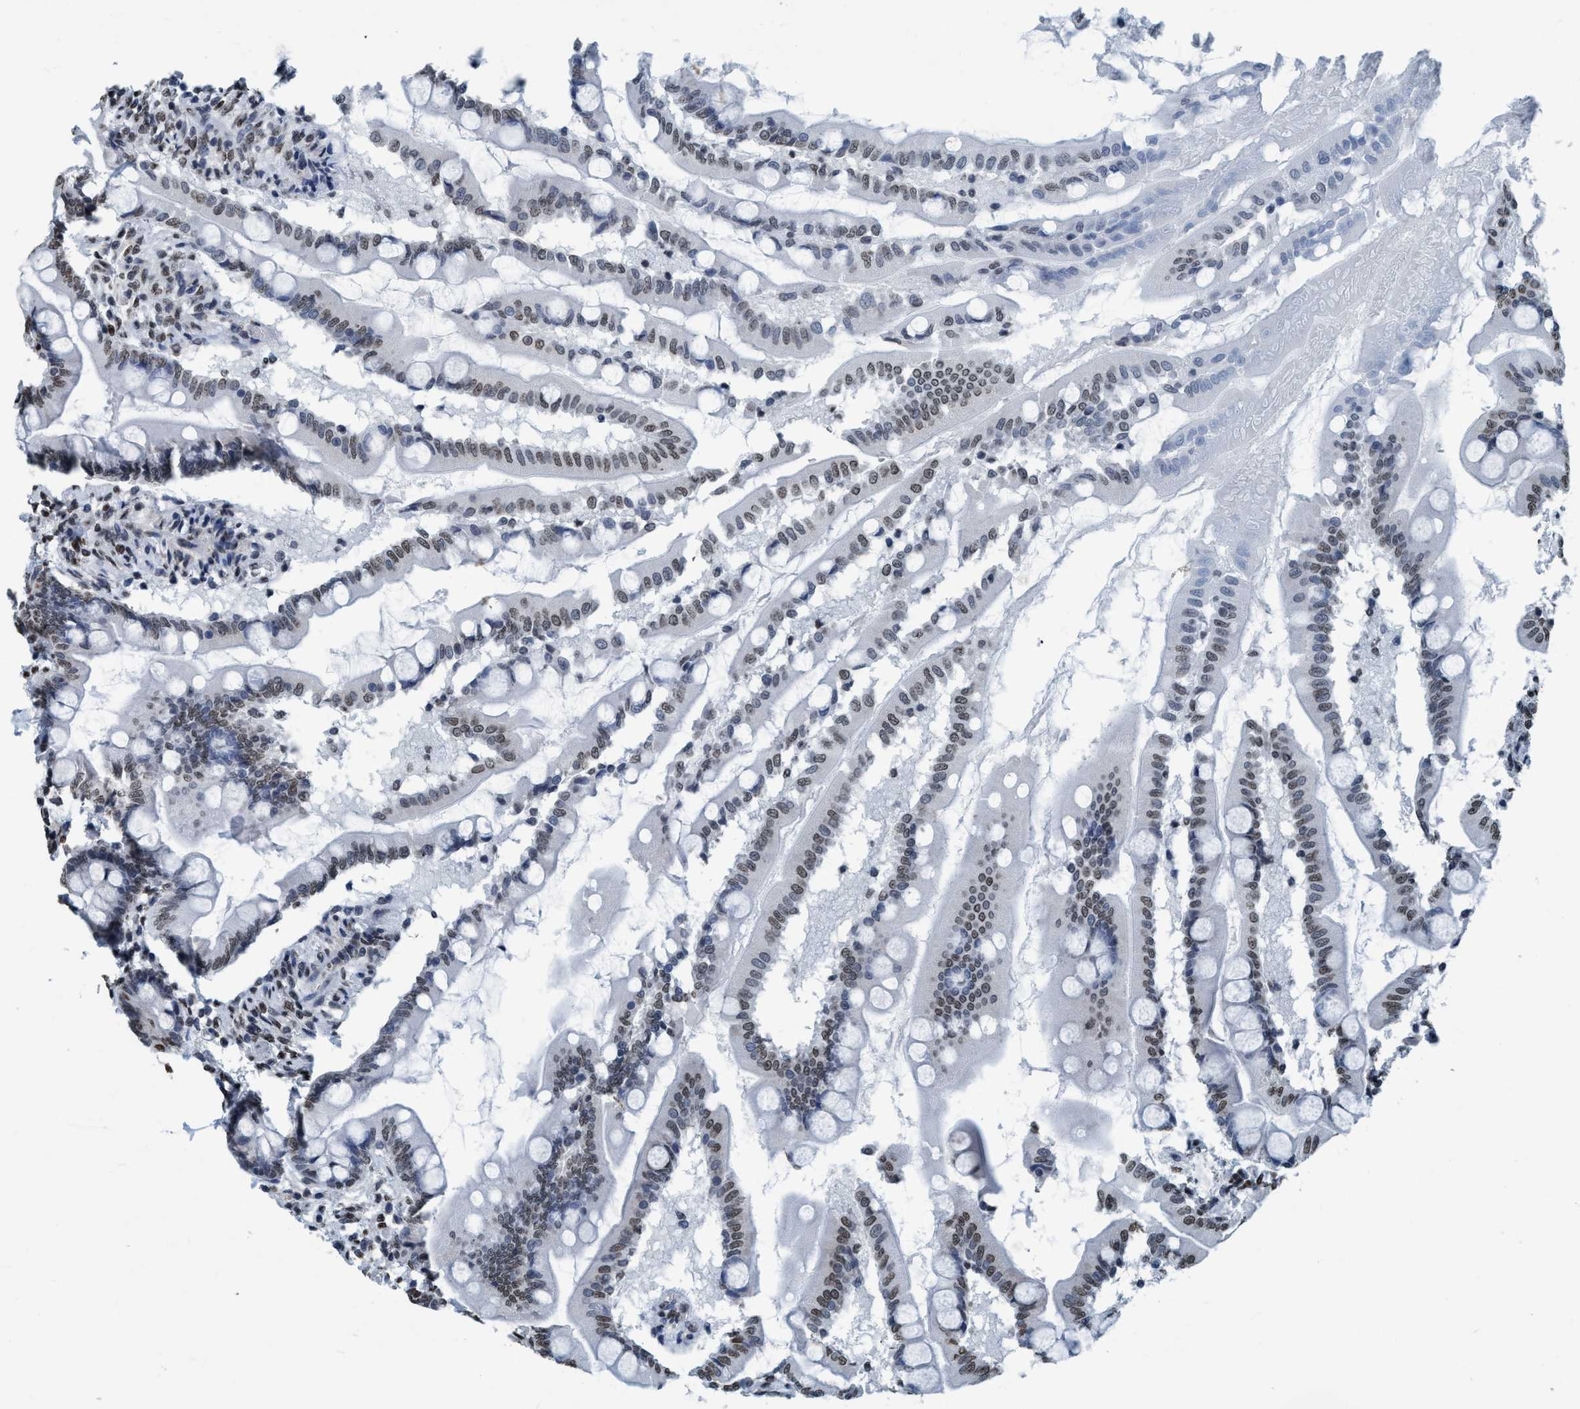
{"staining": {"intensity": "weak", "quantity": "25%-75%", "location": "nuclear"}, "tissue": "small intestine", "cell_type": "Glandular cells", "image_type": "normal", "snomed": [{"axis": "morphology", "description": "Normal tissue, NOS"}, {"axis": "topography", "description": "Small intestine"}], "caption": "Small intestine stained with a brown dye reveals weak nuclear positive expression in about 25%-75% of glandular cells.", "gene": "CCNE2", "patient": {"sex": "female", "age": 56}}